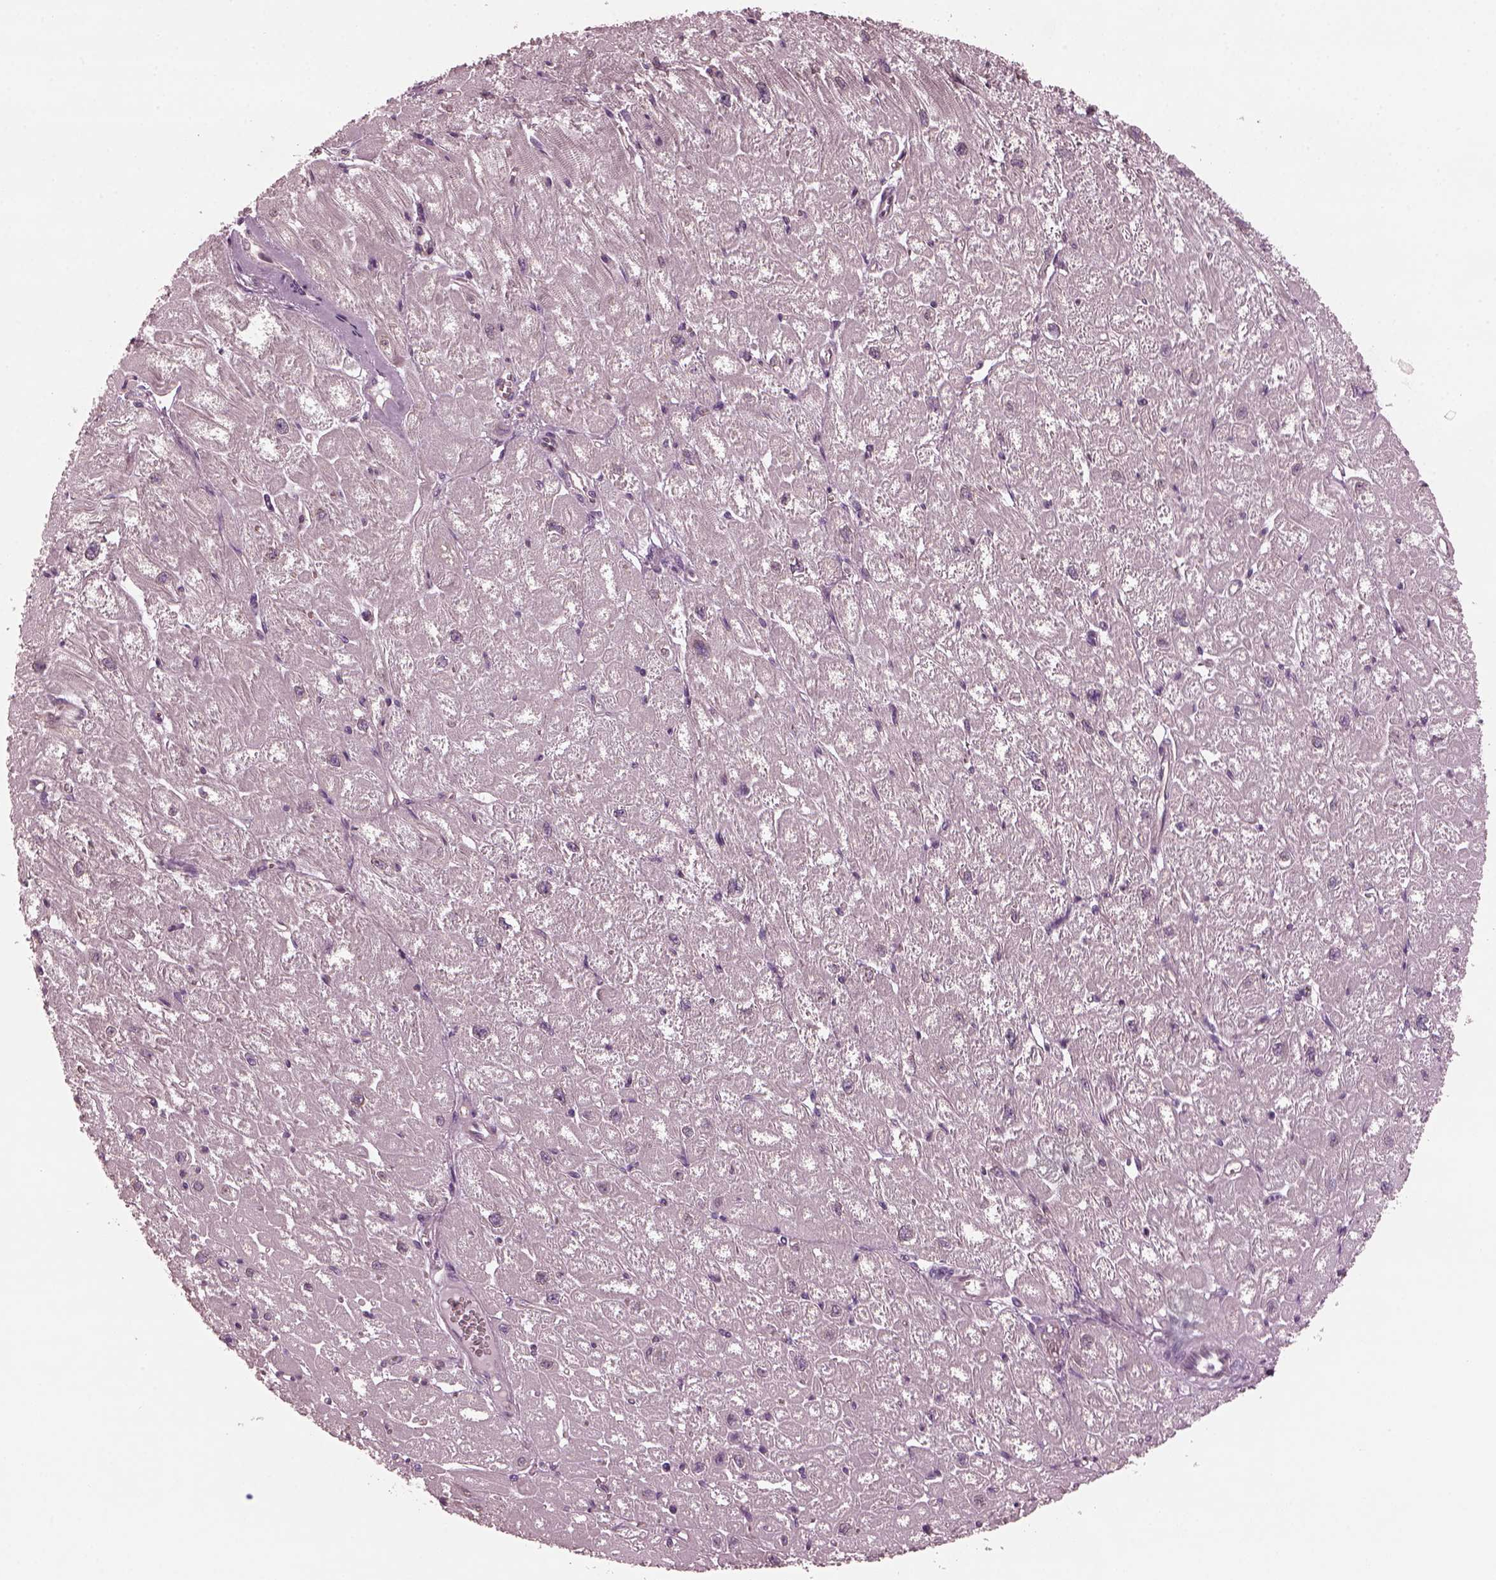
{"staining": {"intensity": "negative", "quantity": "none", "location": "none"}, "tissue": "heart muscle", "cell_type": "Cardiomyocytes", "image_type": "normal", "snomed": [{"axis": "morphology", "description": "Normal tissue, NOS"}, {"axis": "topography", "description": "Heart"}], "caption": "Histopathology image shows no protein positivity in cardiomyocytes of normal heart muscle.", "gene": "ODAD1", "patient": {"sex": "male", "age": 61}}